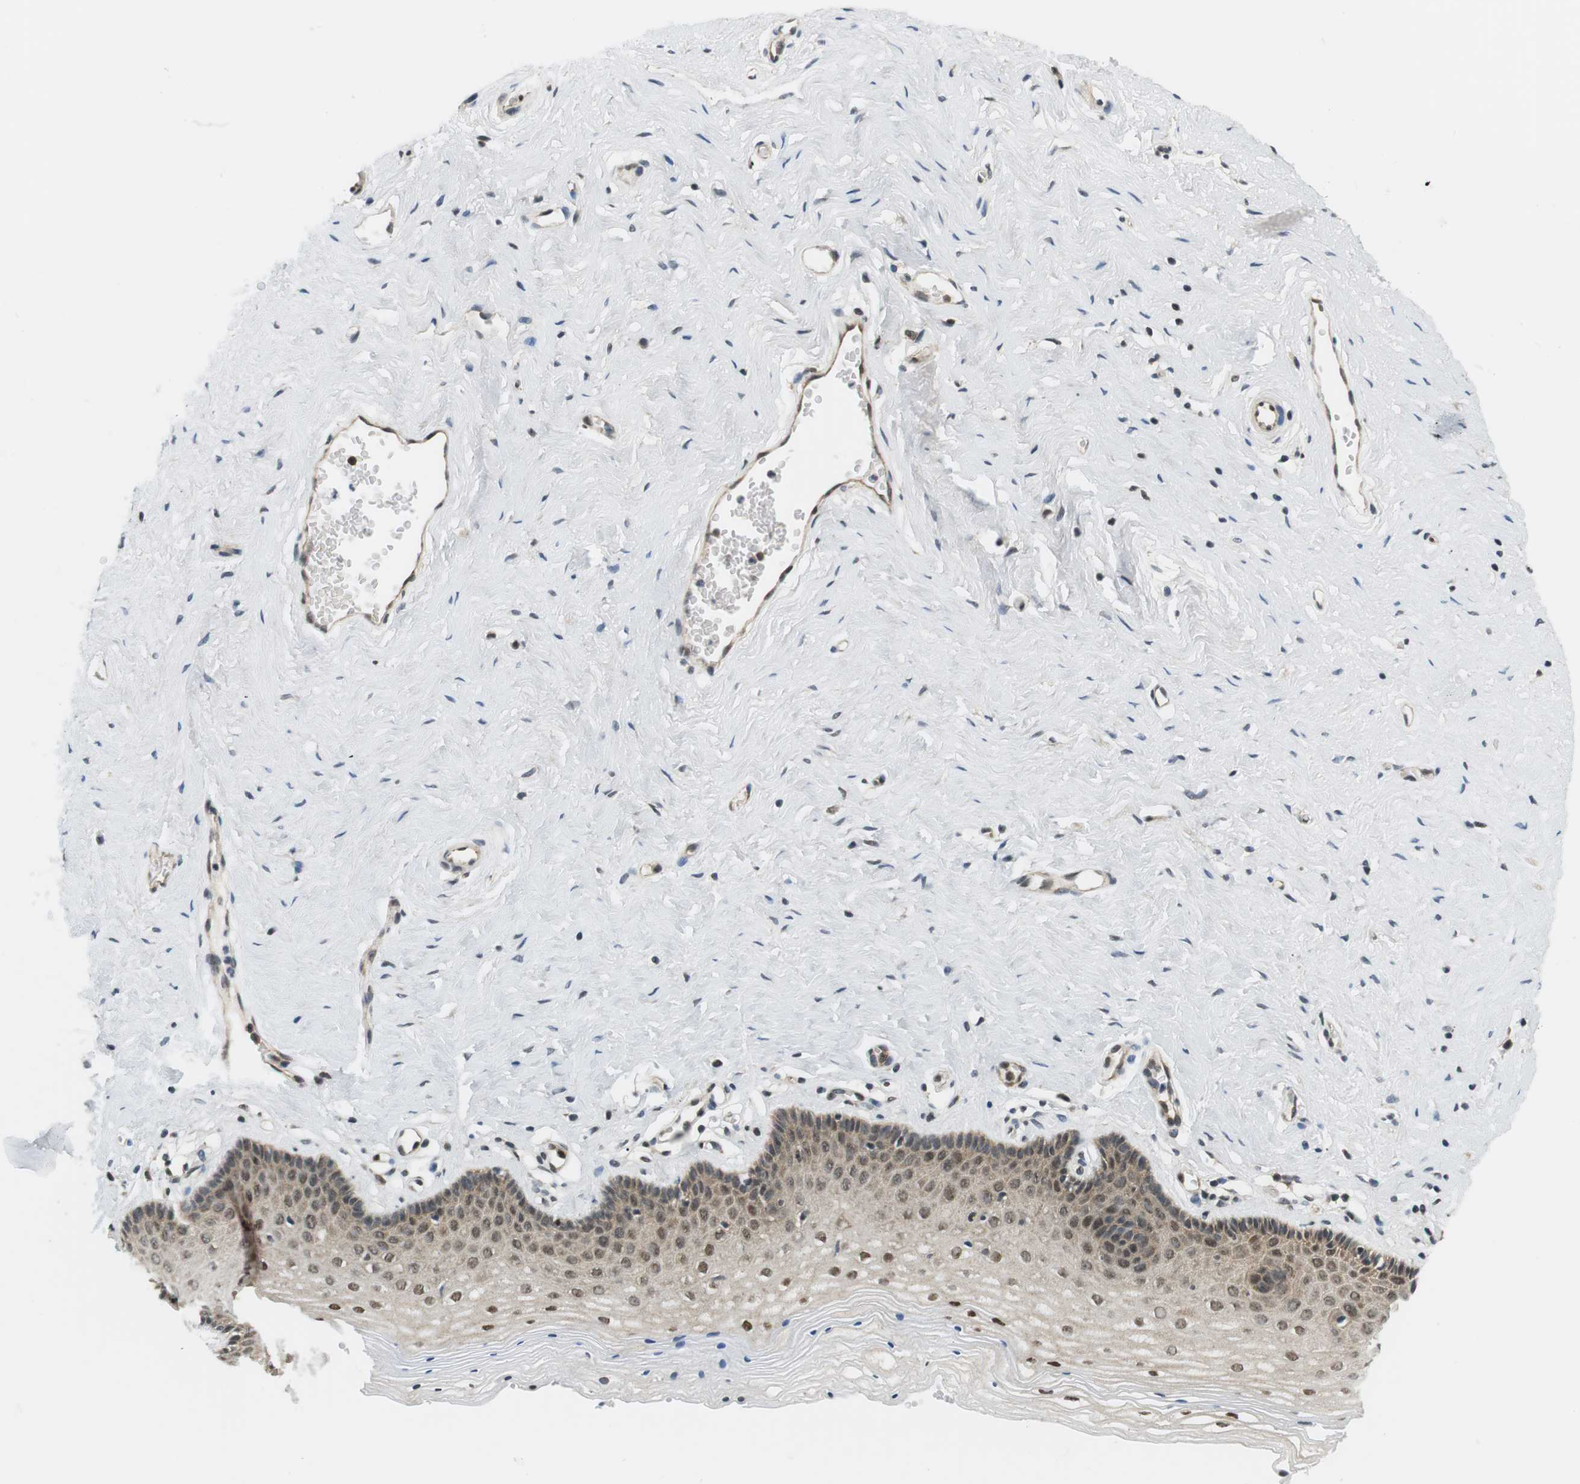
{"staining": {"intensity": "weak", "quantity": "25%-75%", "location": "cytoplasmic/membranous,nuclear"}, "tissue": "vagina", "cell_type": "Squamous epithelial cells", "image_type": "normal", "snomed": [{"axis": "morphology", "description": "Normal tissue, NOS"}, {"axis": "topography", "description": "Vagina"}], "caption": "This histopathology image reveals immunohistochemistry (IHC) staining of unremarkable vagina, with low weak cytoplasmic/membranous,nuclear positivity in about 25%-75% of squamous epithelial cells.", "gene": "CSNK2B", "patient": {"sex": "female", "age": 32}}